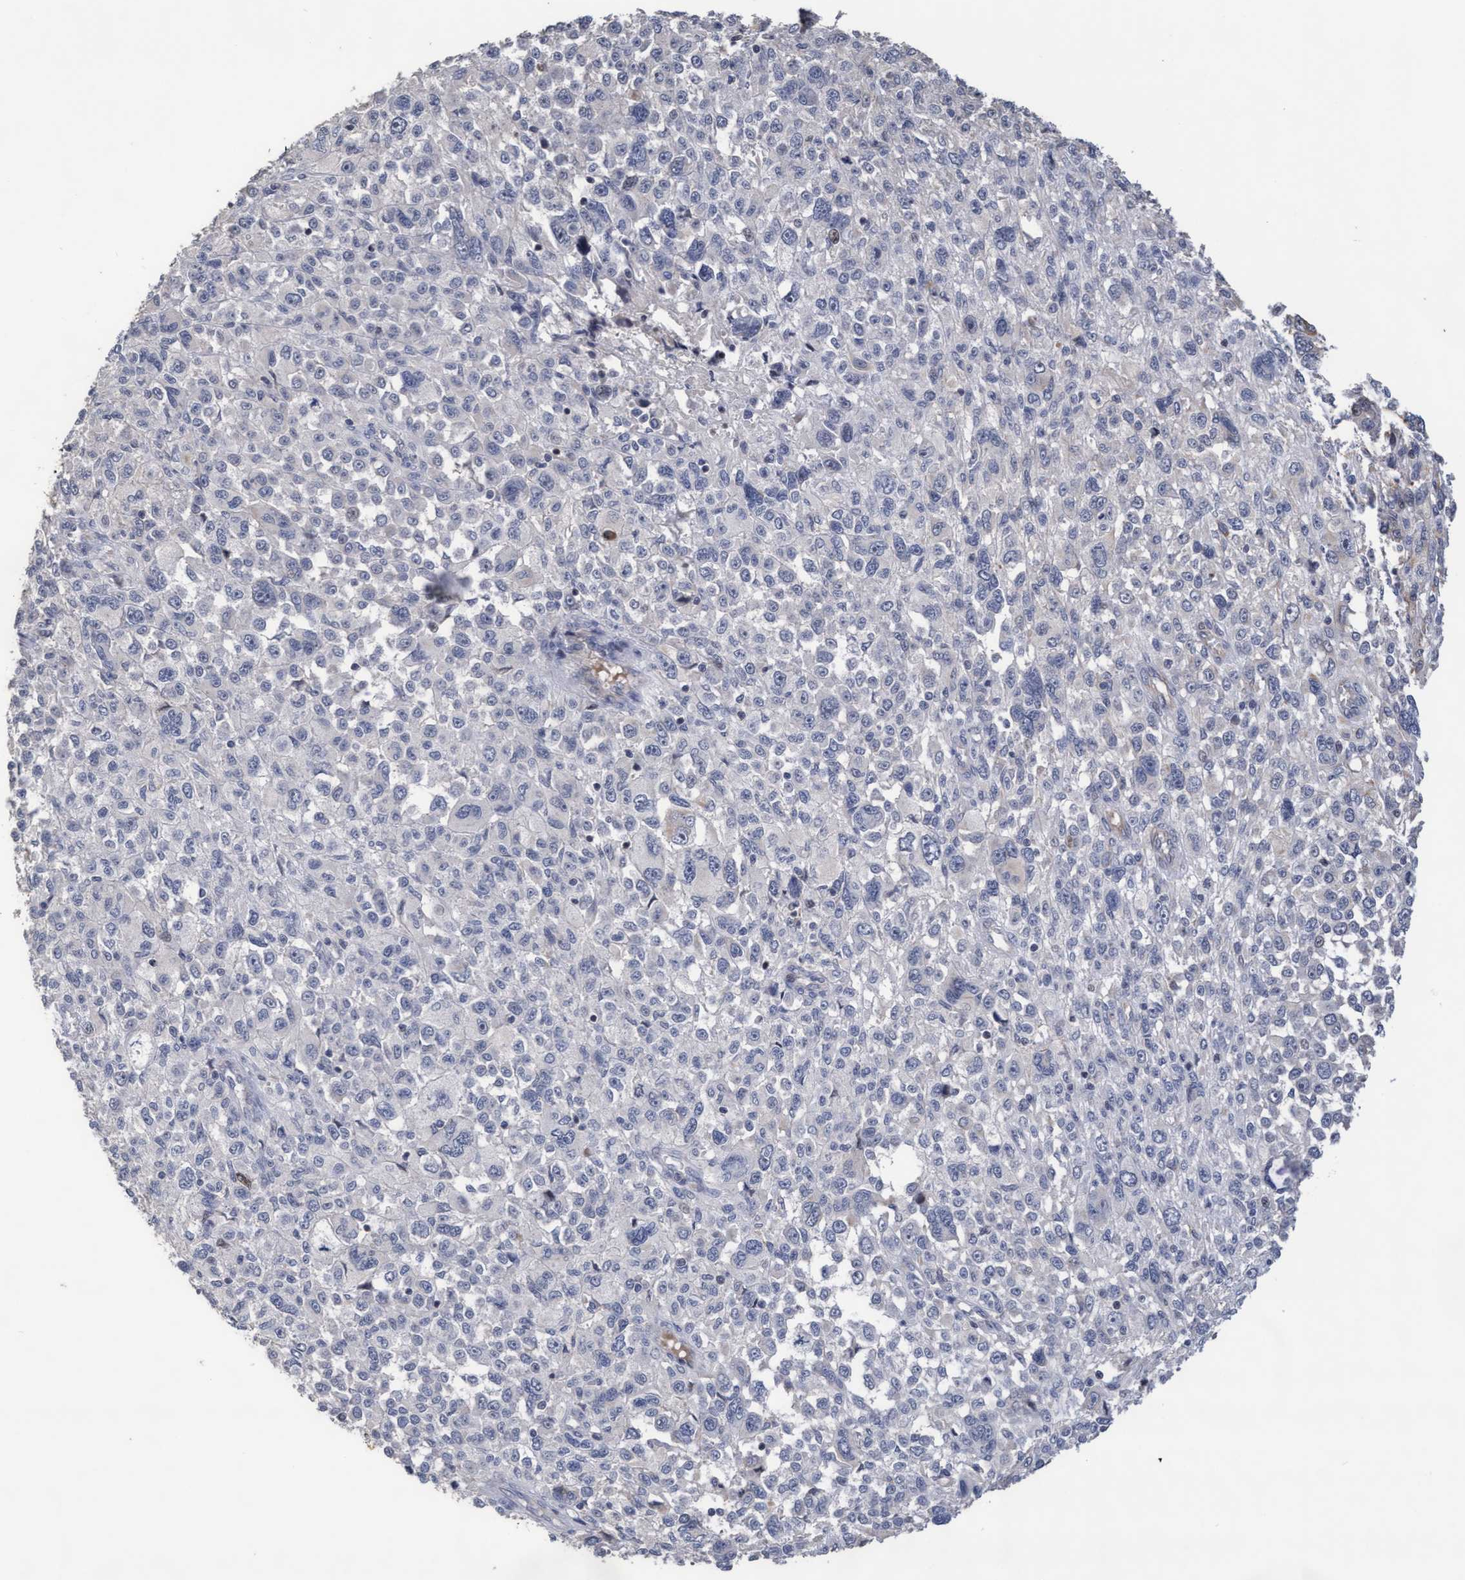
{"staining": {"intensity": "negative", "quantity": "none", "location": "none"}, "tissue": "melanoma", "cell_type": "Tumor cells", "image_type": "cancer", "snomed": [{"axis": "morphology", "description": "Malignant melanoma, NOS"}, {"axis": "topography", "description": "Skin"}], "caption": "The IHC photomicrograph has no significant positivity in tumor cells of malignant melanoma tissue. Nuclei are stained in blue.", "gene": "KRT24", "patient": {"sex": "female", "age": 55}}